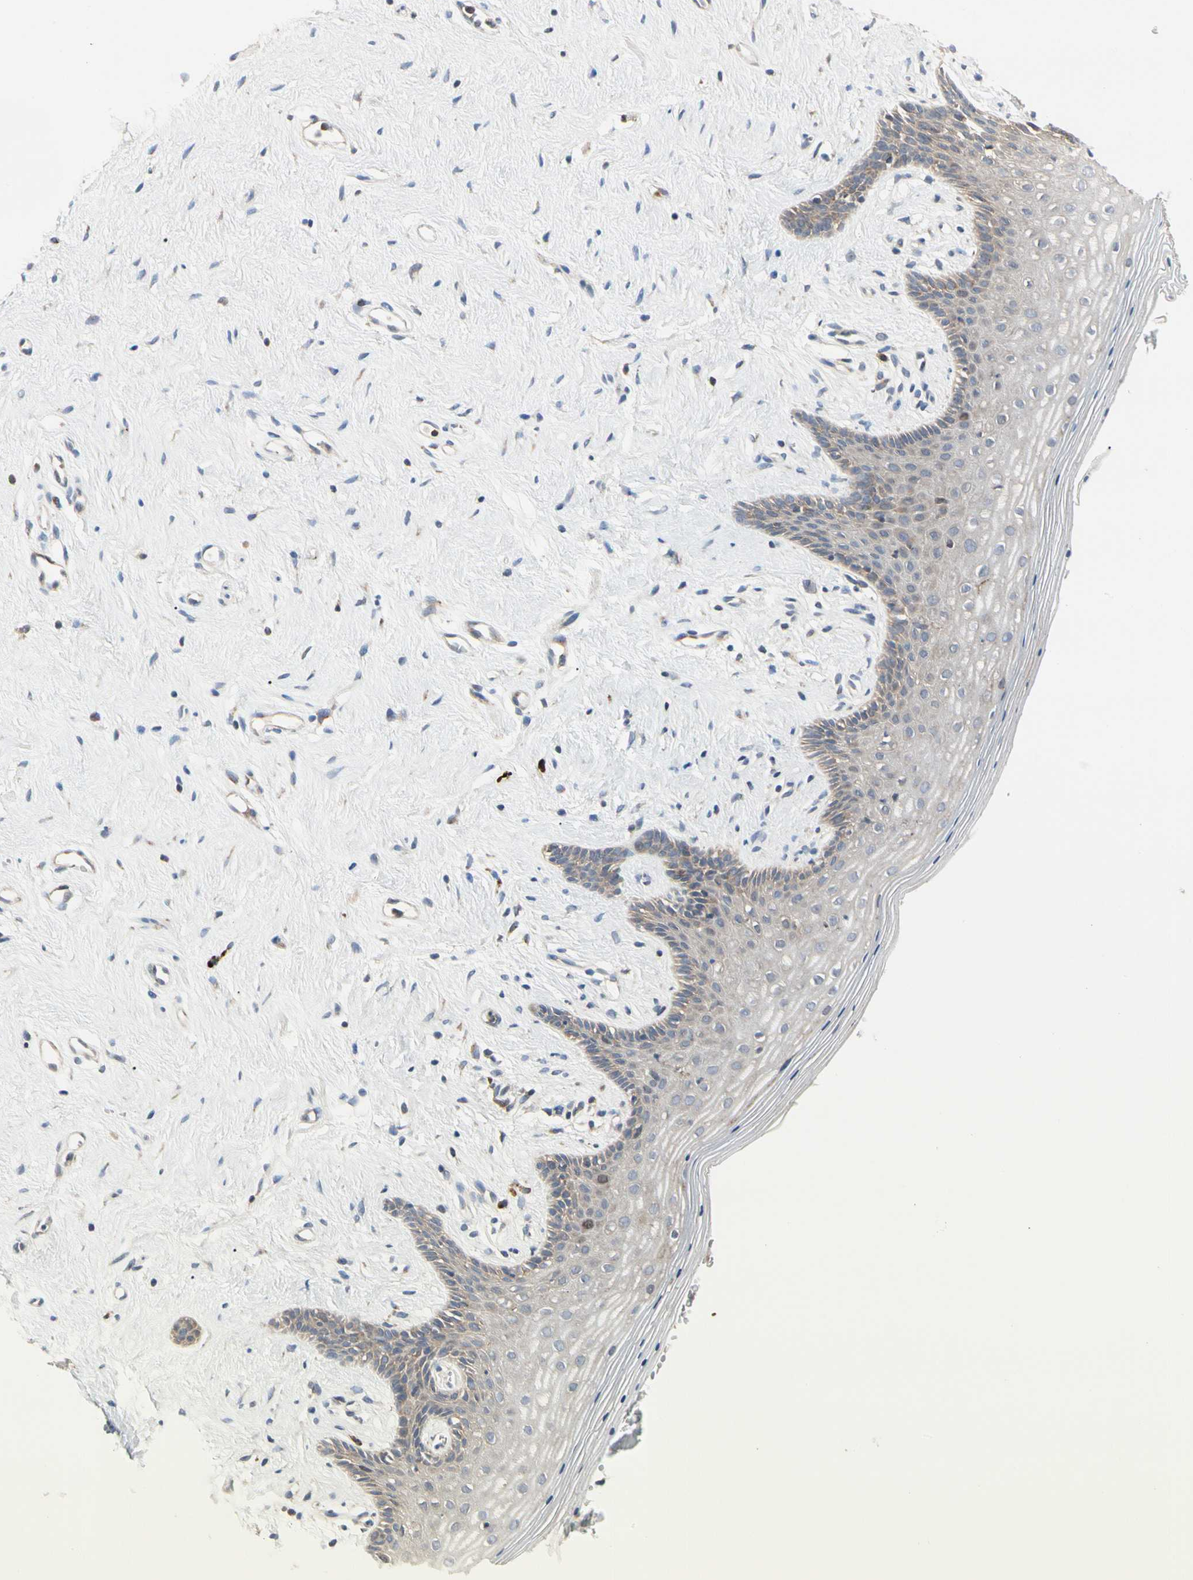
{"staining": {"intensity": "weak", "quantity": "25%-75%", "location": "cytoplasmic/membranous"}, "tissue": "vagina", "cell_type": "Squamous epithelial cells", "image_type": "normal", "snomed": [{"axis": "morphology", "description": "Normal tissue, NOS"}, {"axis": "topography", "description": "Vagina"}], "caption": "Squamous epithelial cells demonstrate low levels of weak cytoplasmic/membranous expression in approximately 25%-75% of cells in normal human vagina. (DAB IHC, brown staining for protein, blue staining for nuclei).", "gene": "MMEL1", "patient": {"sex": "female", "age": 44}}